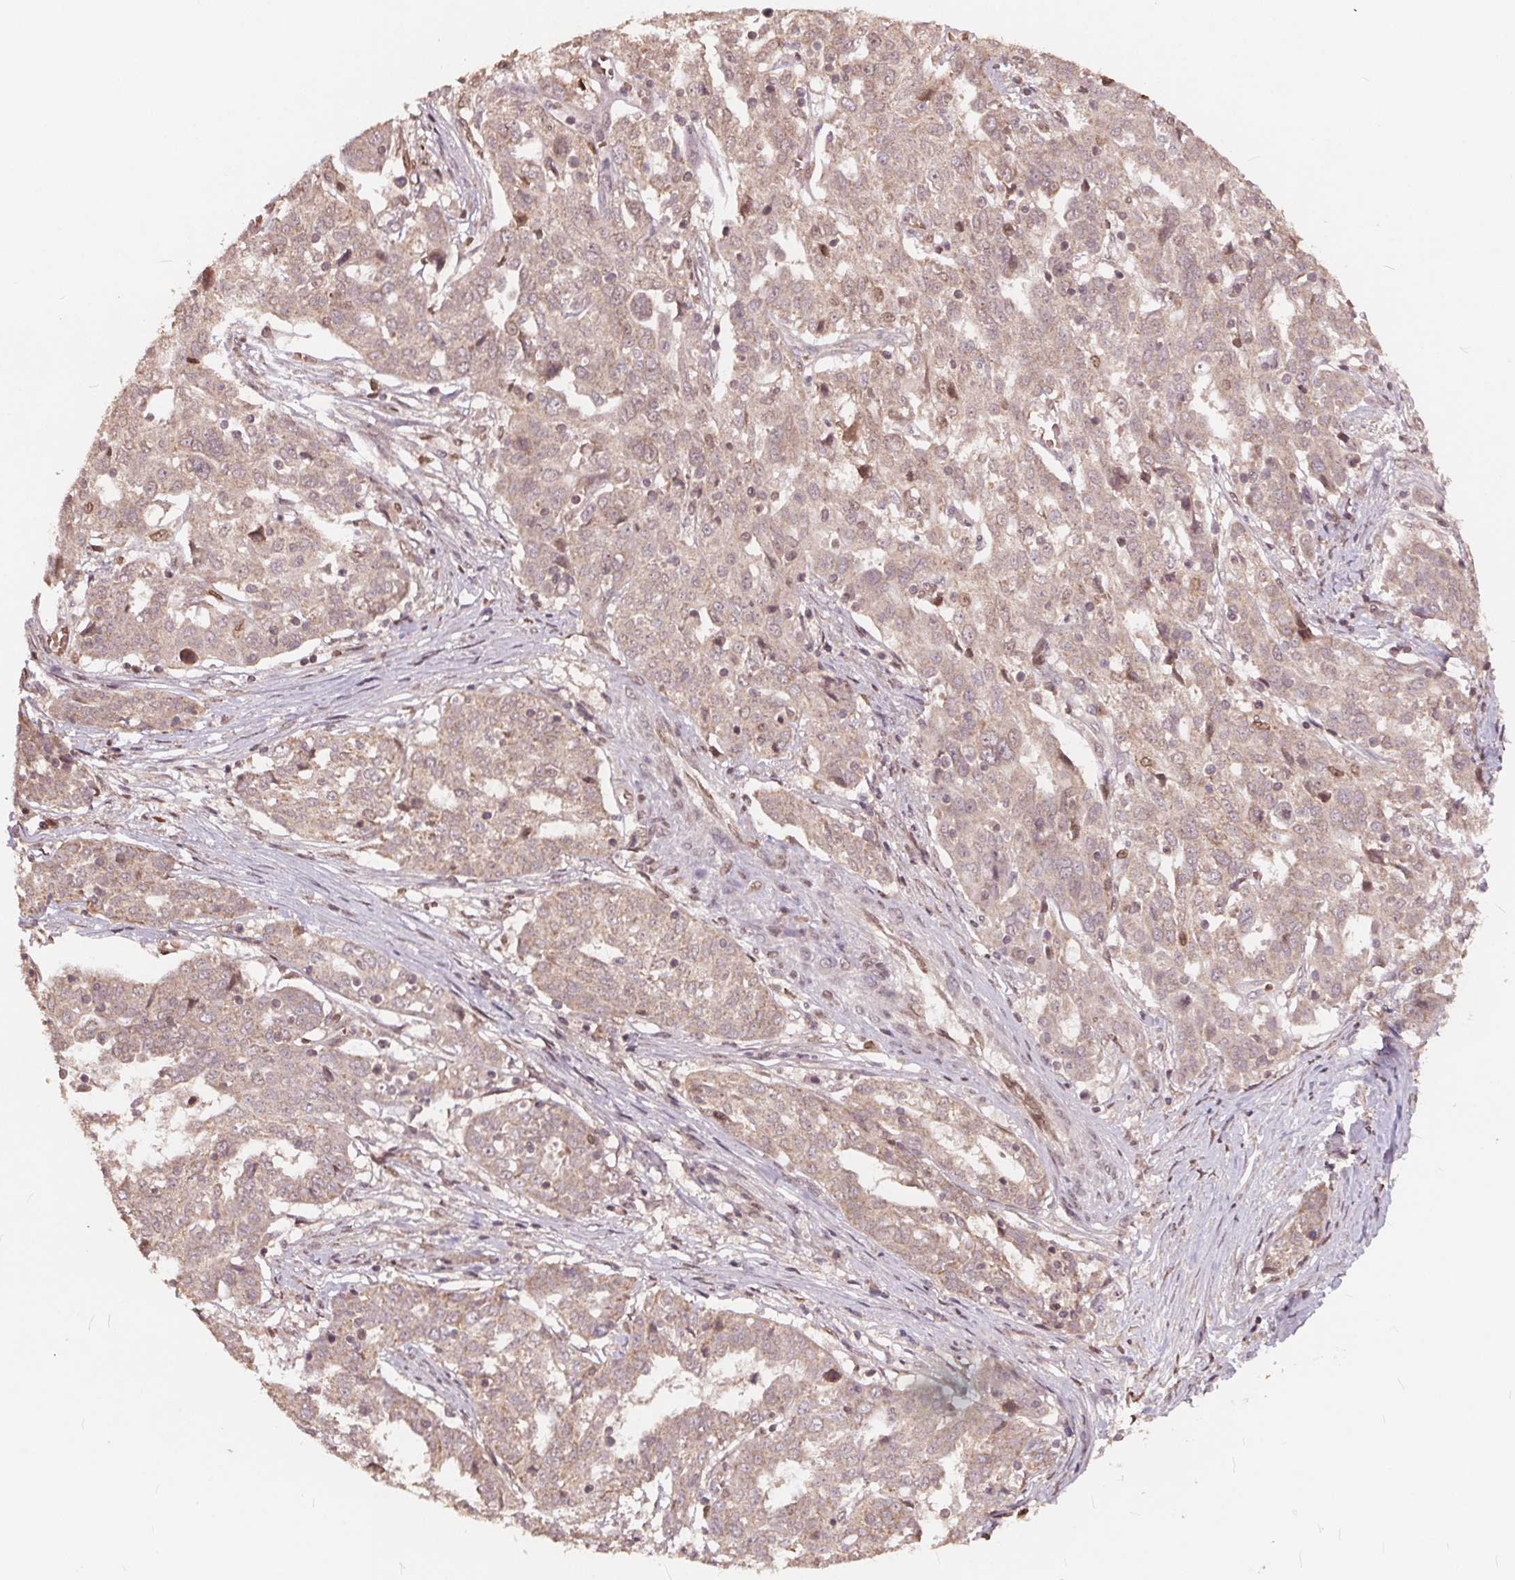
{"staining": {"intensity": "weak", "quantity": ">75%", "location": "cytoplasmic/membranous,nuclear"}, "tissue": "ovarian cancer", "cell_type": "Tumor cells", "image_type": "cancer", "snomed": [{"axis": "morphology", "description": "Cystadenocarcinoma, serous, NOS"}, {"axis": "topography", "description": "Ovary"}], "caption": "Human ovarian cancer (serous cystadenocarcinoma) stained for a protein (brown) demonstrates weak cytoplasmic/membranous and nuclear positive positivity in about >75% of tumor cells.", "gene": "HIF1AN", "patient": {"sex": "female", "age": 67}}